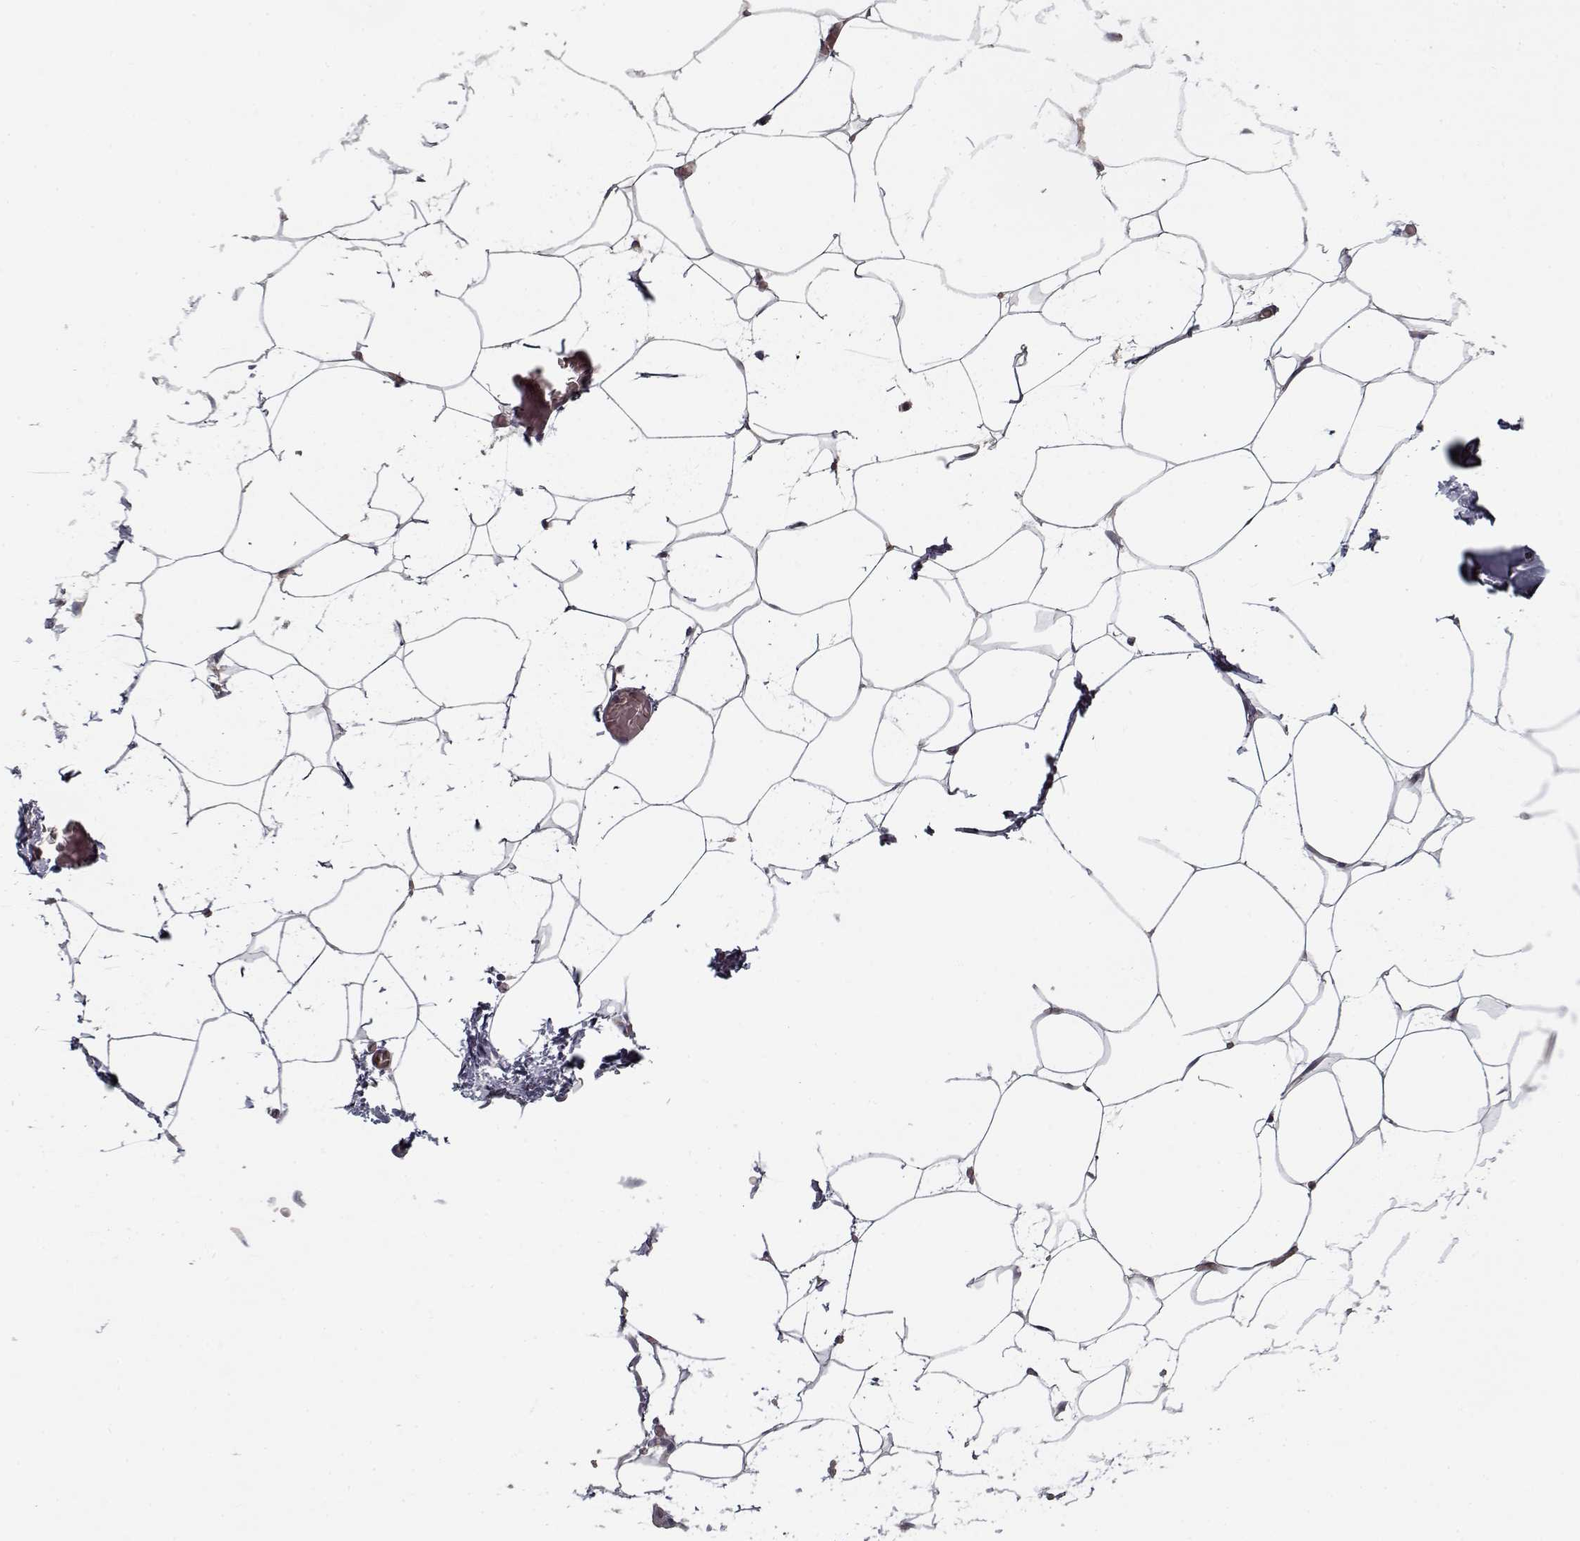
{"staining": {"intensity": "negative", "quantity": "none", "location": "none"}, "tissue": "adipose tissue", "cell_type": "Adipocytes", "image_type": "normal", "snomed": [{"axis": "morphology", "description": "Normal tissue, NOS"}, {"axis": "topography", "description": "Adipose tissue"}], "caption": "DAB (3,3'-diaminobenzidine) immunohistochemical staining of normal adipose tissue shows no significant positivity in adipocytes.", "gene": "AFM", "patient": {"sex": "male", "age": 57}}